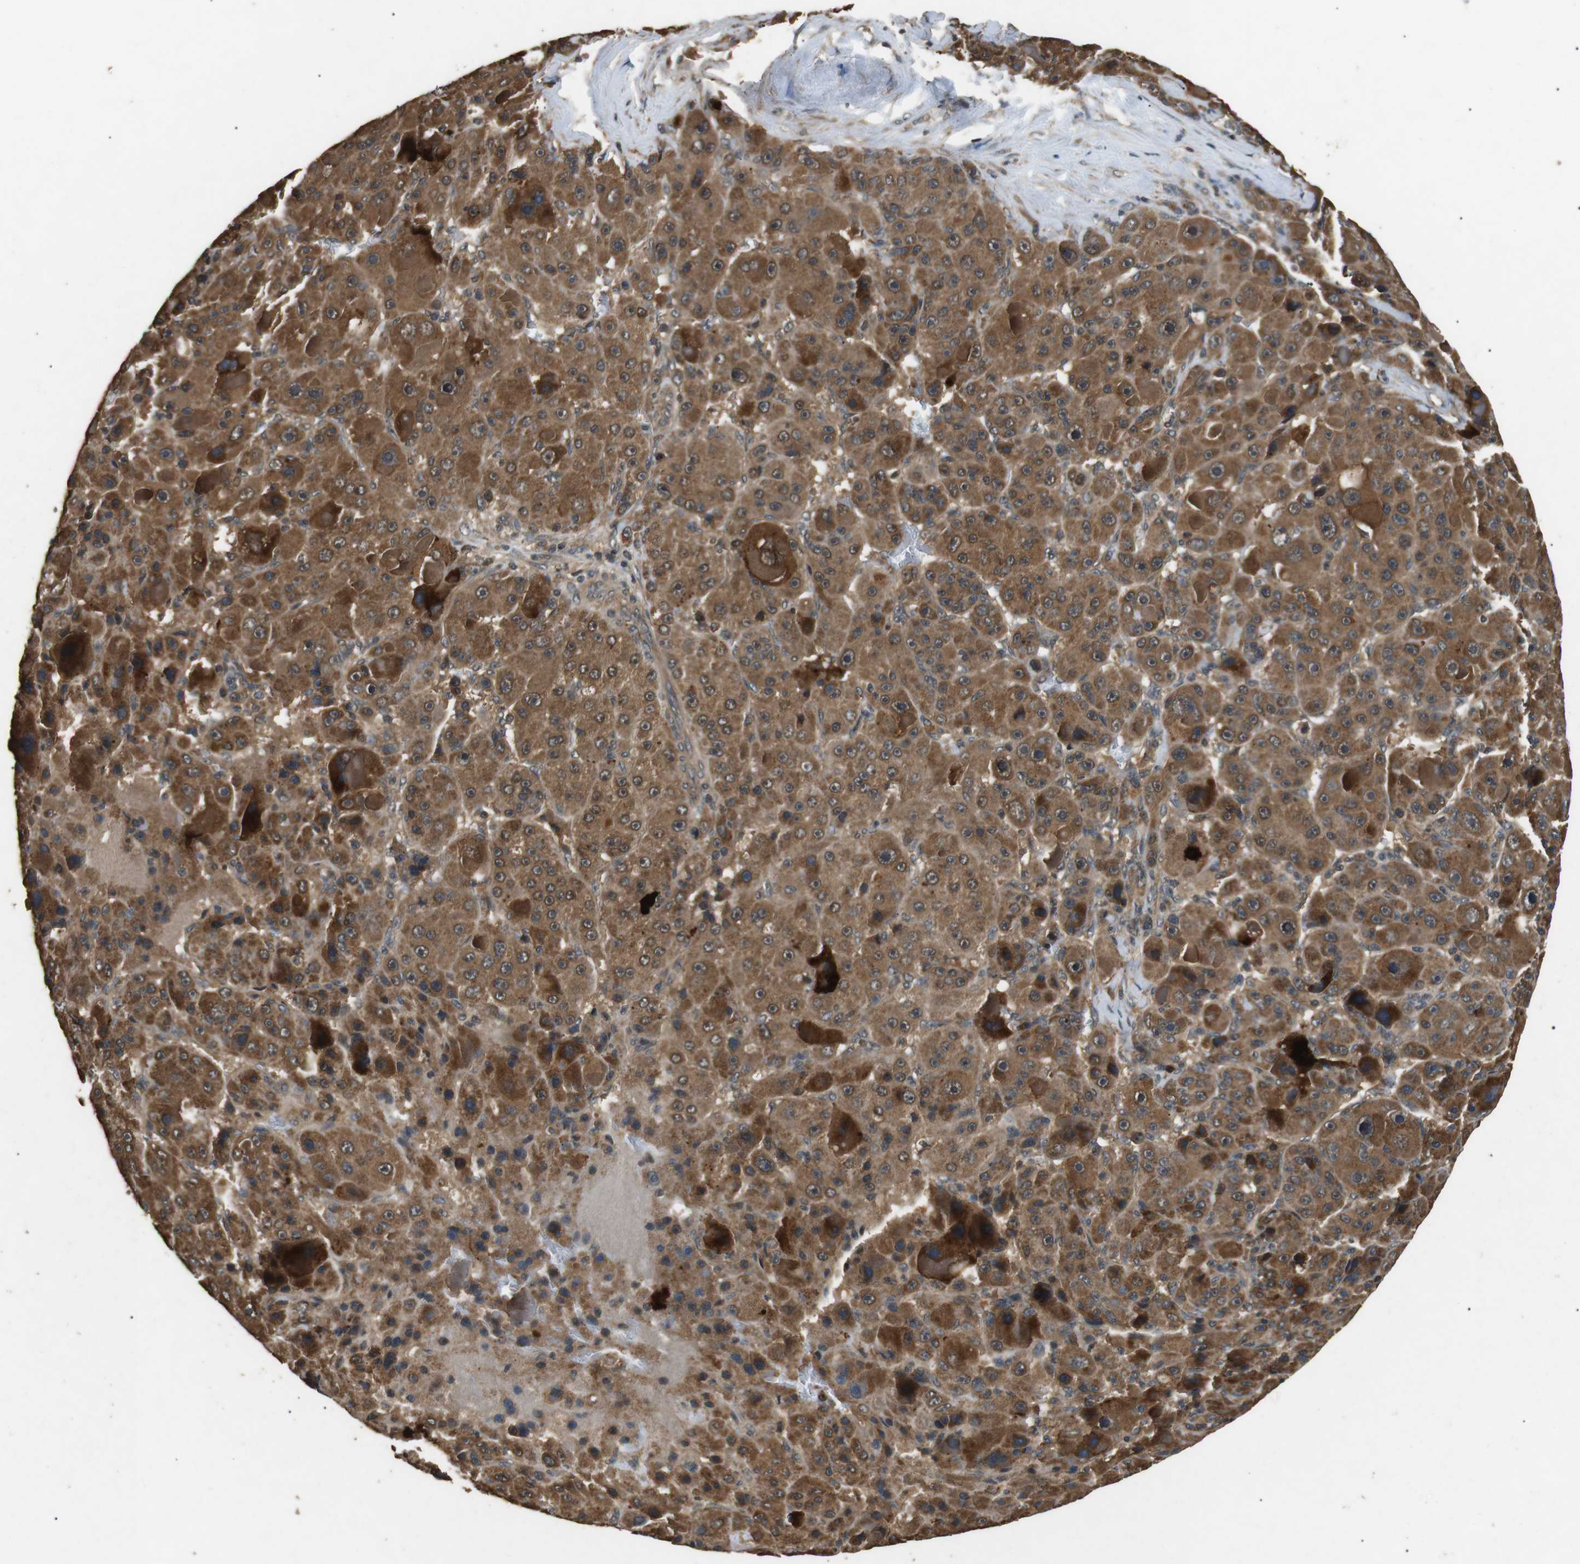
{"staining": {"intensity": "strong", "quantity": ">75%", "location": "cytoplasmic/membranous"}, "tissue": "liver cancer", "cell_type": "Tumor cells", "image_type": "cancer", "snomed": [{"axis": "morphology", "description": "Carcinoma, Hepatocellular, NOS"}, {"axis": "topography", "description": "Liver"}], "caption": "An immunohistochemistry (IHC) image of neoplastic tissue is shown. Protein staining in brown labels strong cytoplasmic/membranous positivity in liver cancer (hepatocellular carcinoma) within tumor cells.", "gene": "TBC1D15", "patient": {"sex": "male", "age": 76}}